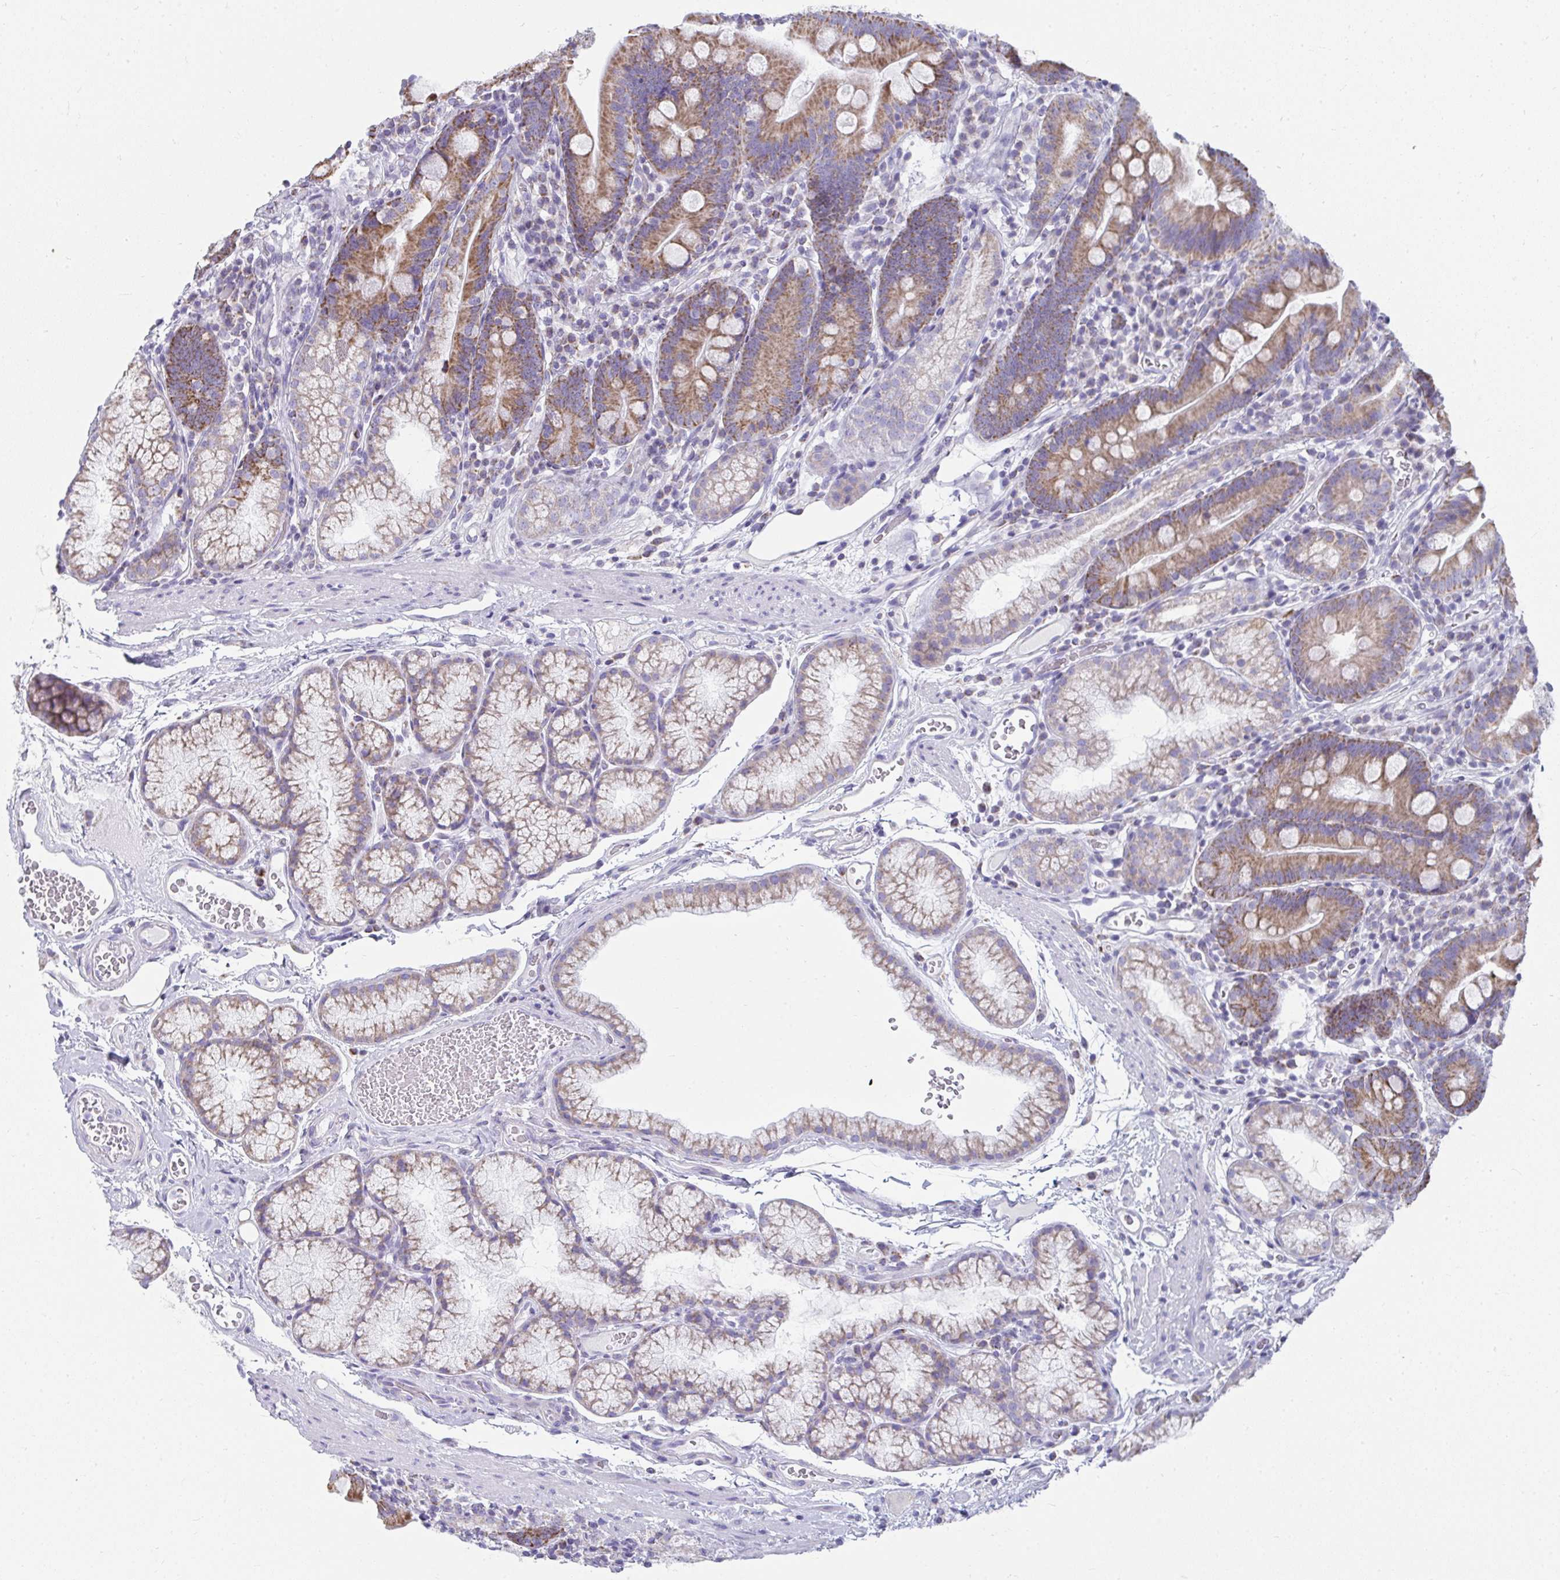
{"staining": {"intensity": "moderate", "quantity": ">75%", "location": "cytoplasmic/membranous"}, "tissue": "duodenum", "cell_type": "Glandular cells", "image_type": "normal", "snomed": [{"axis": "morphology", "description": "Normal tissue, NOS"}, {"axis": "topography", "description": "Duodenum"}], "caption": "Protein staining displays moderate cytoplasmic/membranous positivity in about >75% of glandular cells in unremarkable duodenum.", "gene": "SLC6A1", "patient": {"sex": "female", "age": 67}}